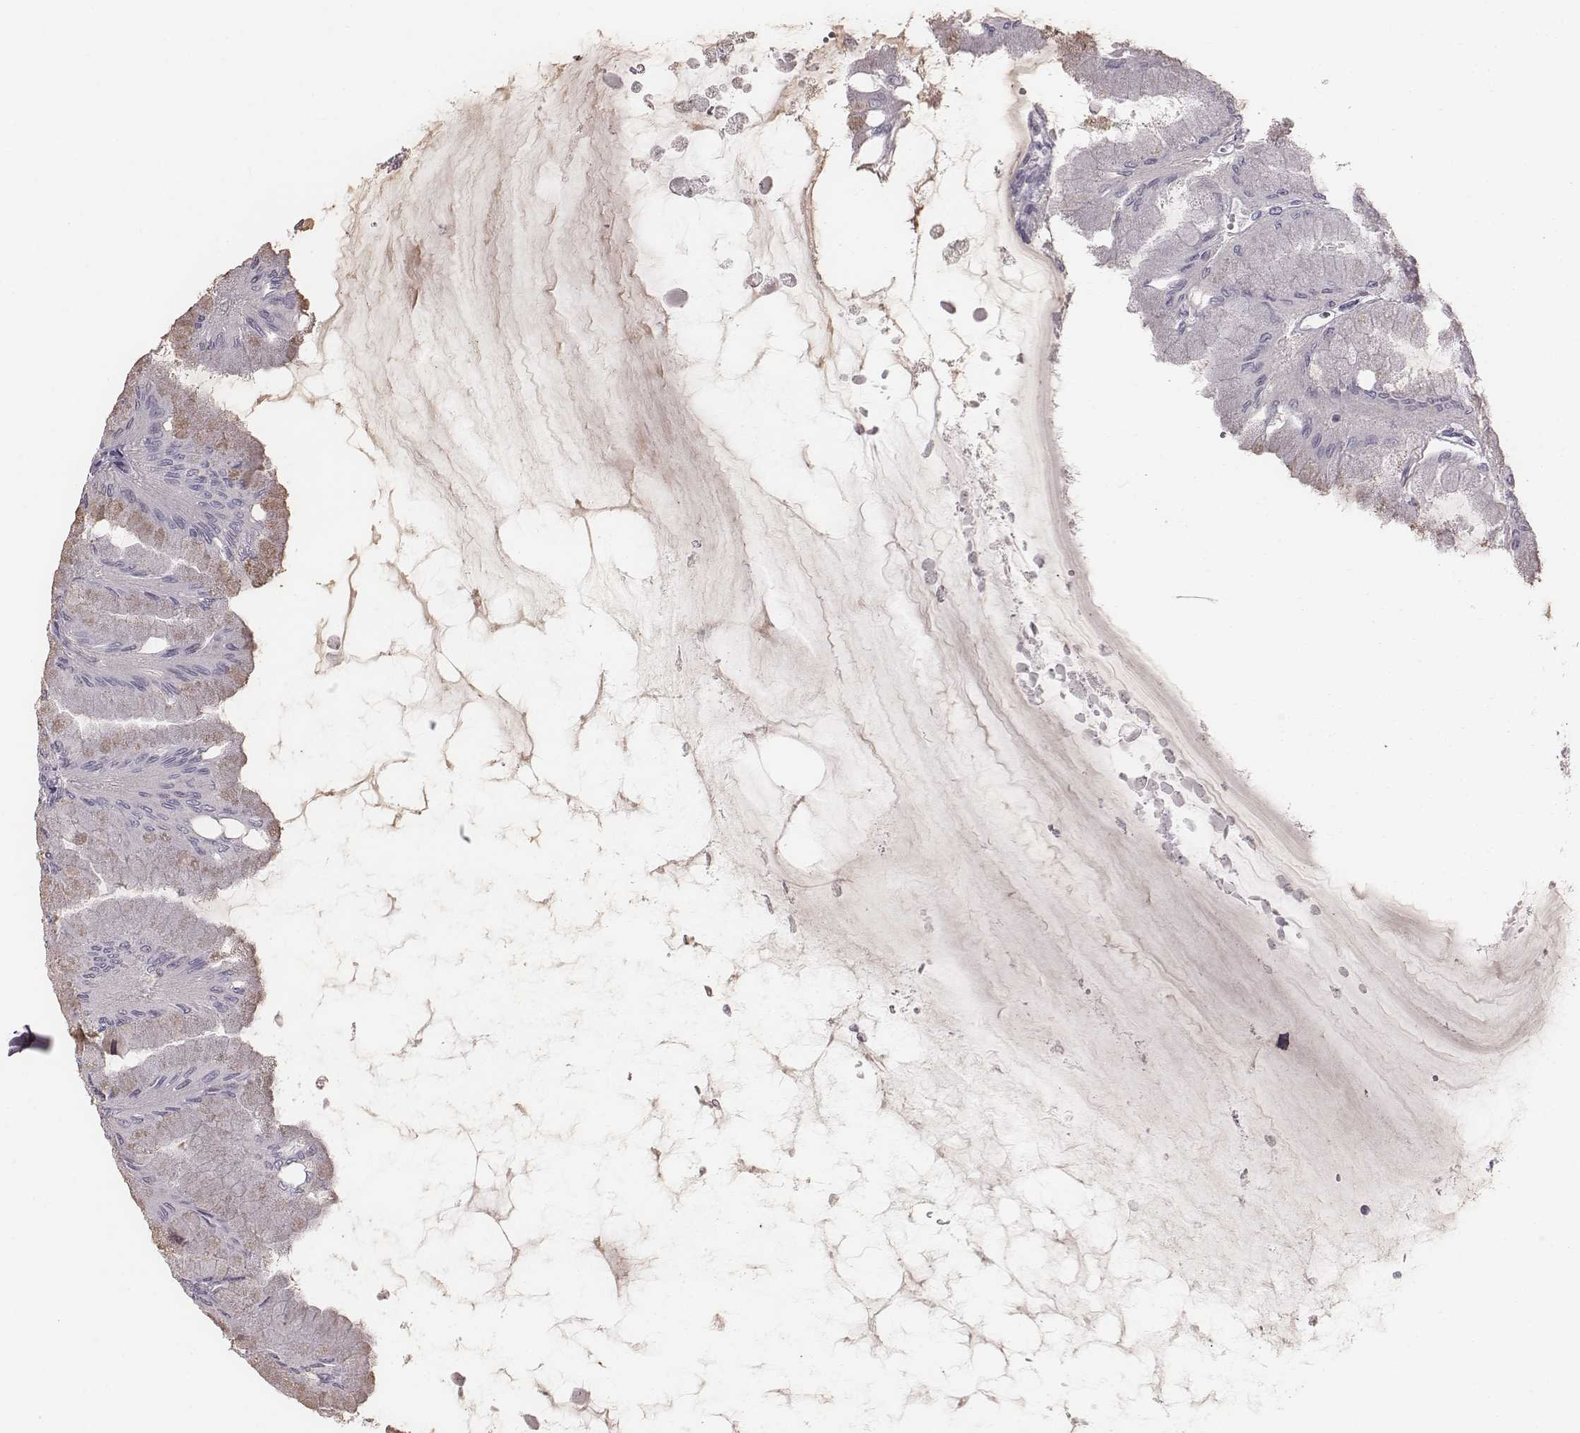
{"staining": {"intensity": "negative", "quantity": "none", "location": "none"}, "tissue": "stomach", "cell_type": "Glandular cells", "image_type": "normal", "snomed": [{"axis": "morphology", "description": "Normal tissue, NOS"}, {"axis": "topography", "description": "Stomach, upper"}], "caption": "A micrograph of stomach stained for a protein demonstrates no brown staining in glandular cells.", "gene": "ENSG00000284762", "patient": {"sex": "male", "age": 60}}